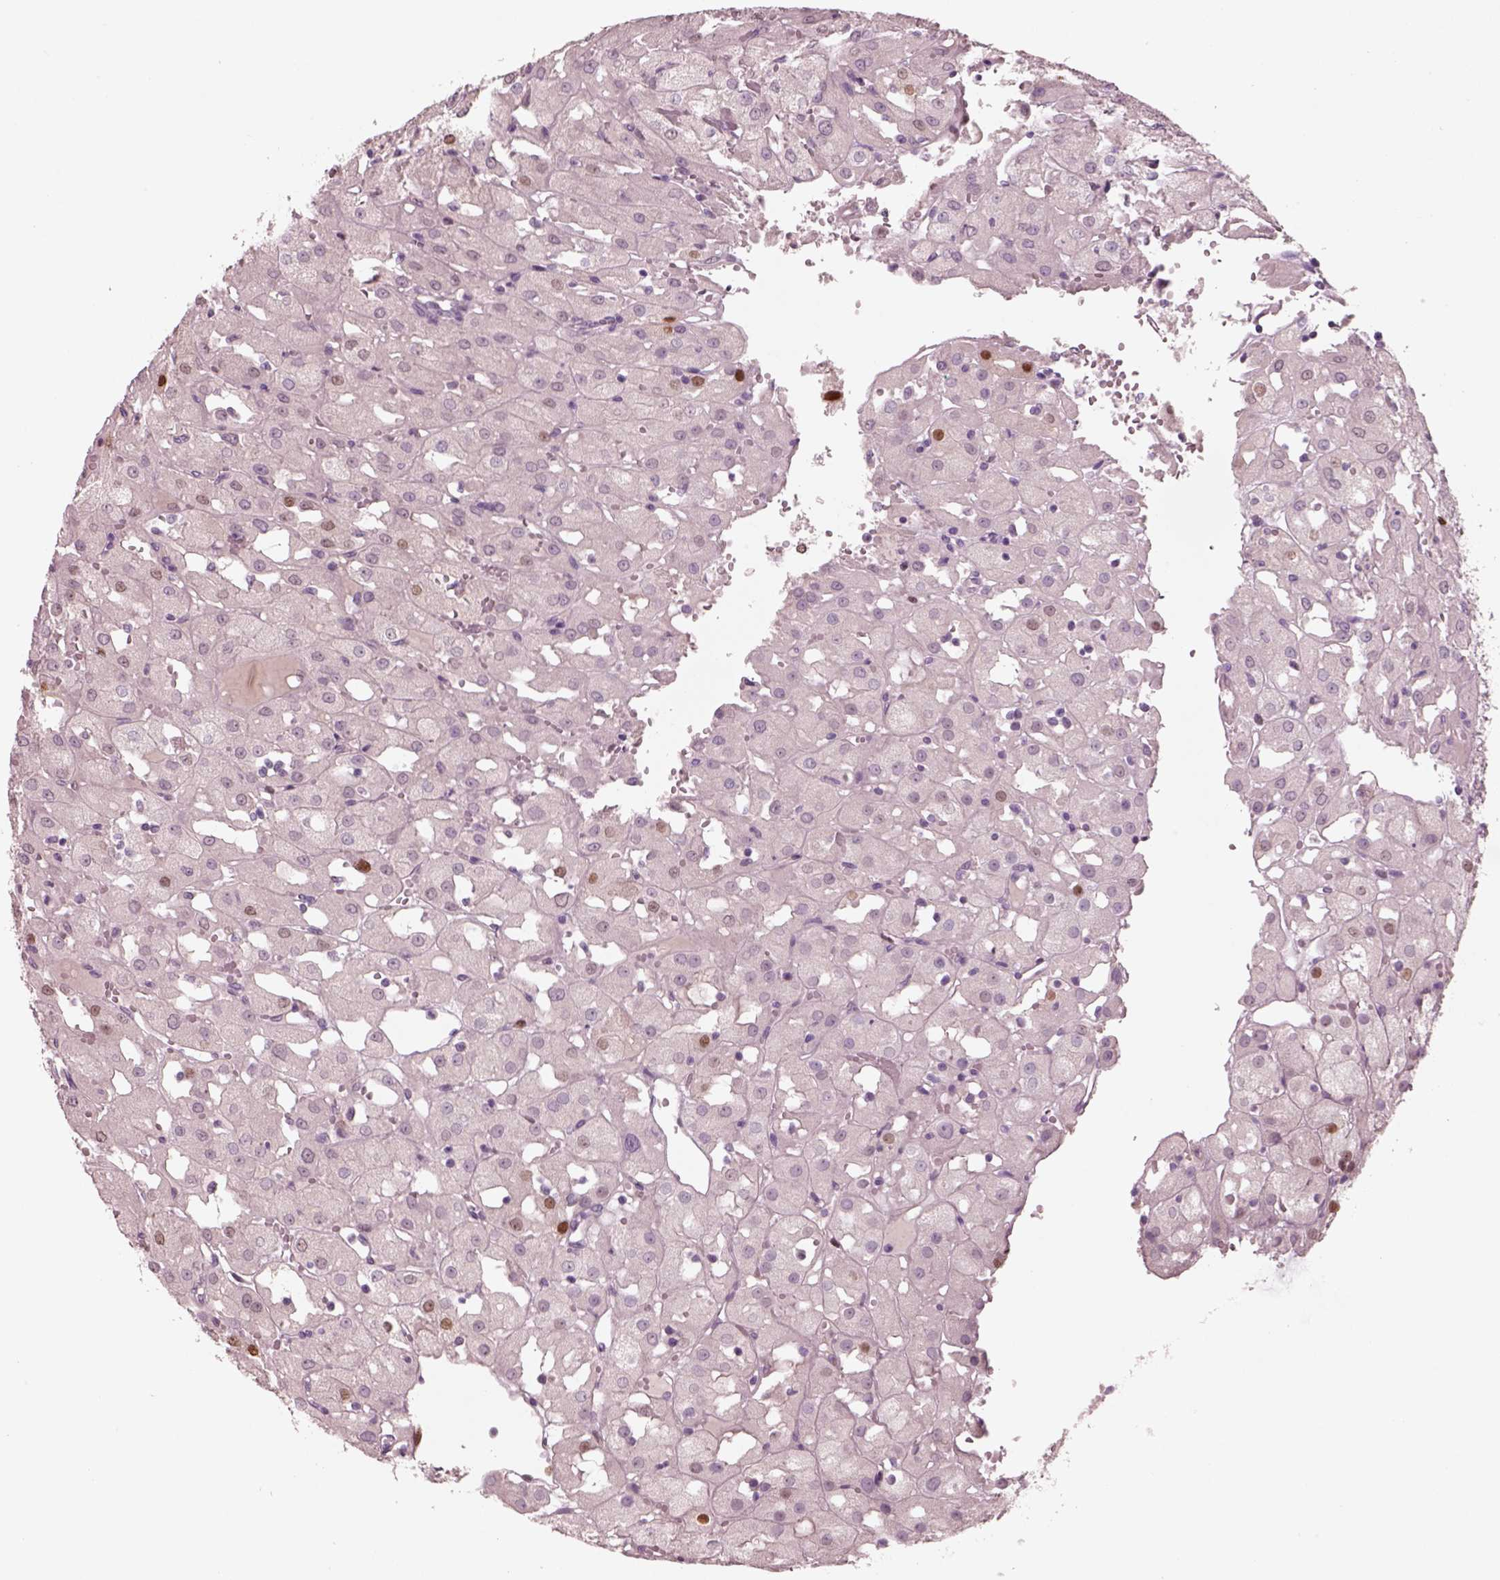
{"staining": {"intensity": "moderate", "quantity": "<25%", "location": "nuclear"}, "tissue": "renal cancer", "cell_type": "Tumor cells", "image_type": "cancer", "snomed": [{"axis": "morphology", "description": "Adenocarcinoma, NOS"}, {"axis": "topography", "description": "Kidney"}], "caption": "DAB (3,3'-diaminobenzidine) immunohistochemical staining of renal cancer (adenocarcinoma) reveals moderate nuclear protein expression in approximately <25% of tumor cells.", "gene": "SOX9", "patient": {"sex": "male", "age": 72}}